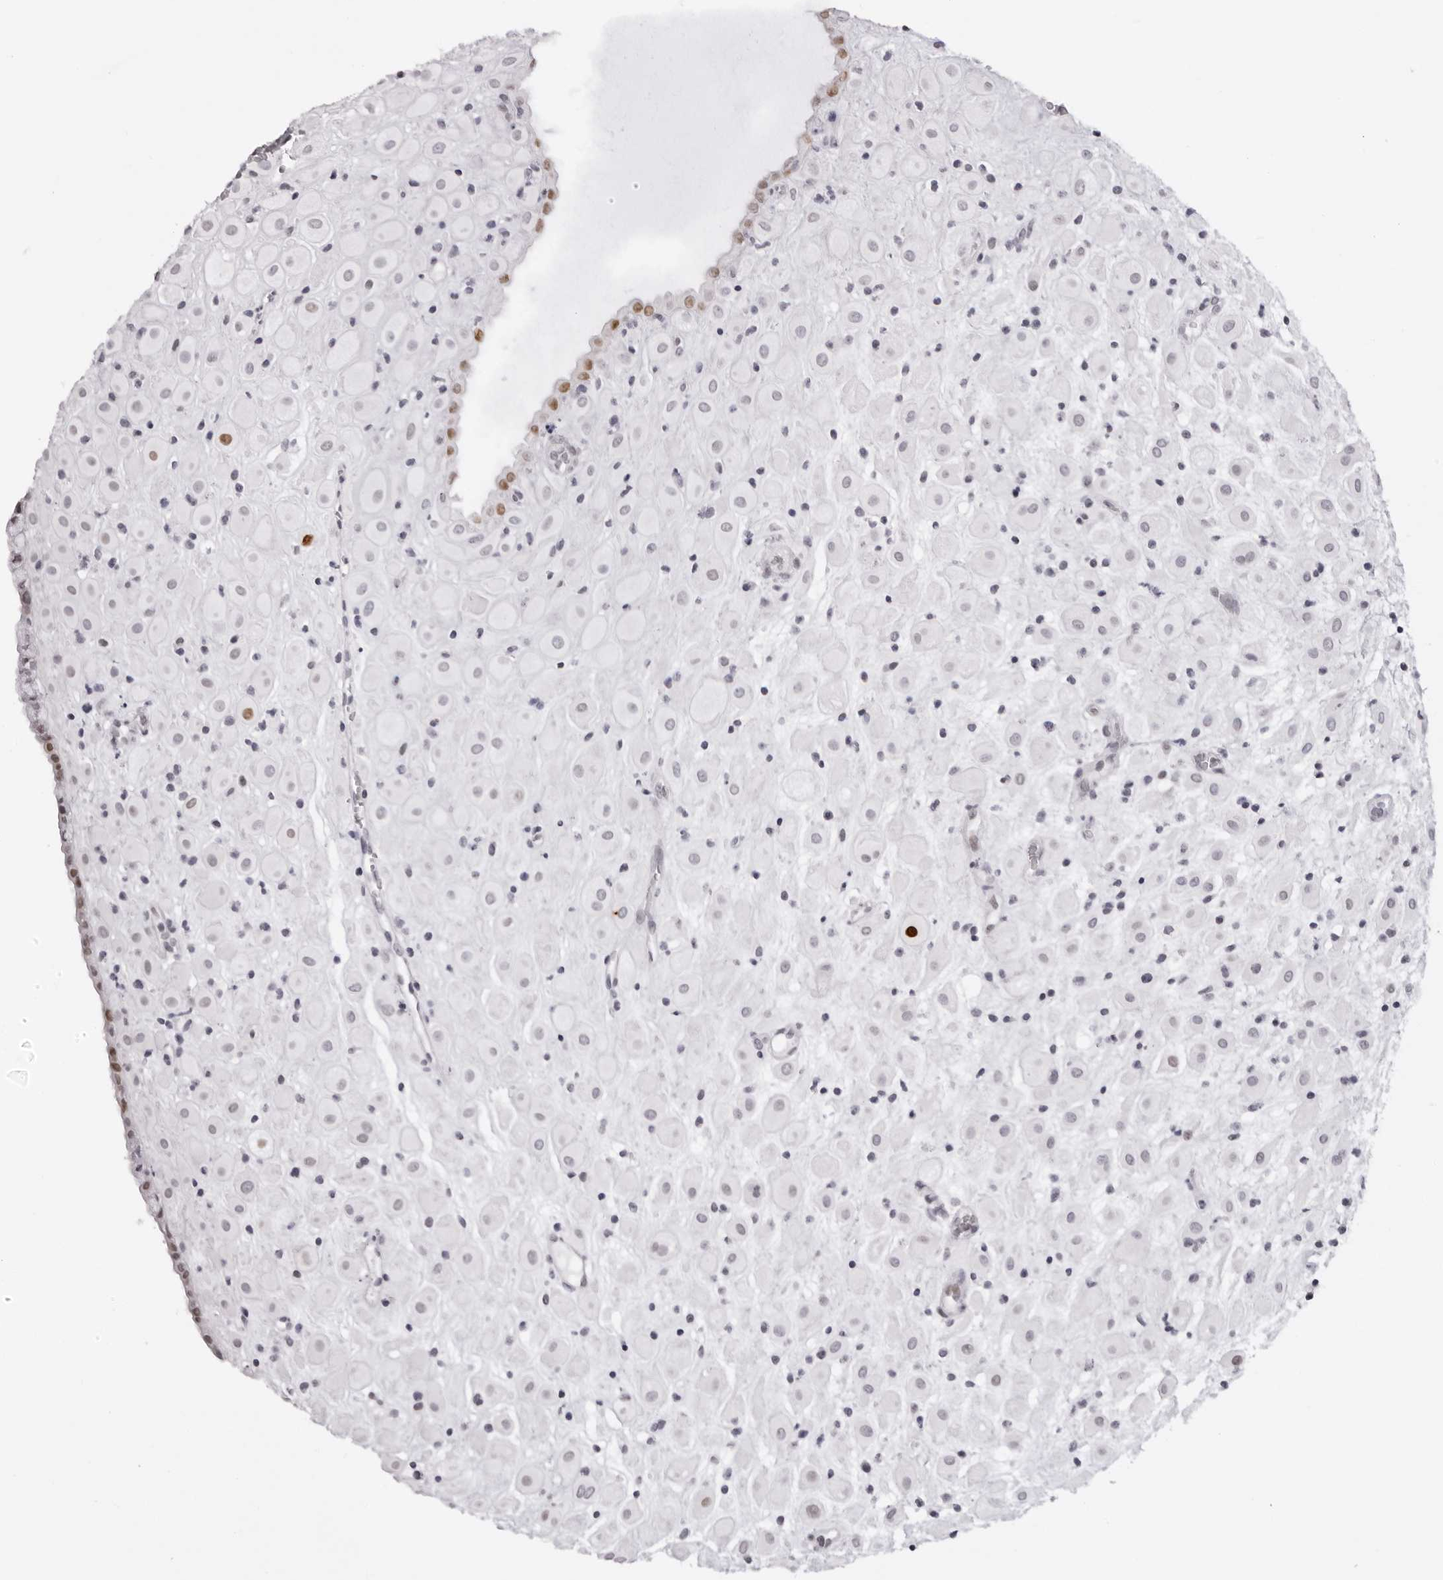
{"staining": {"intensity": "strong", "quantity": "<25%", "location": "nuclear"}, "tissue": "placenta", "cell_type": "Decidual cells", "image_type": "normal", "snomed": [{"axis": "morphology", "description": "Normal tissue, NOS"}, {"axis": "topography", "description": "Placenta"}], "caption": "Brown immunohistochemical staining in normal placenta displays strong nuclear positivity in about <25% of decidual cells.", "gene": "MAFK", "patient": {"sex": "female", "age": 35}}